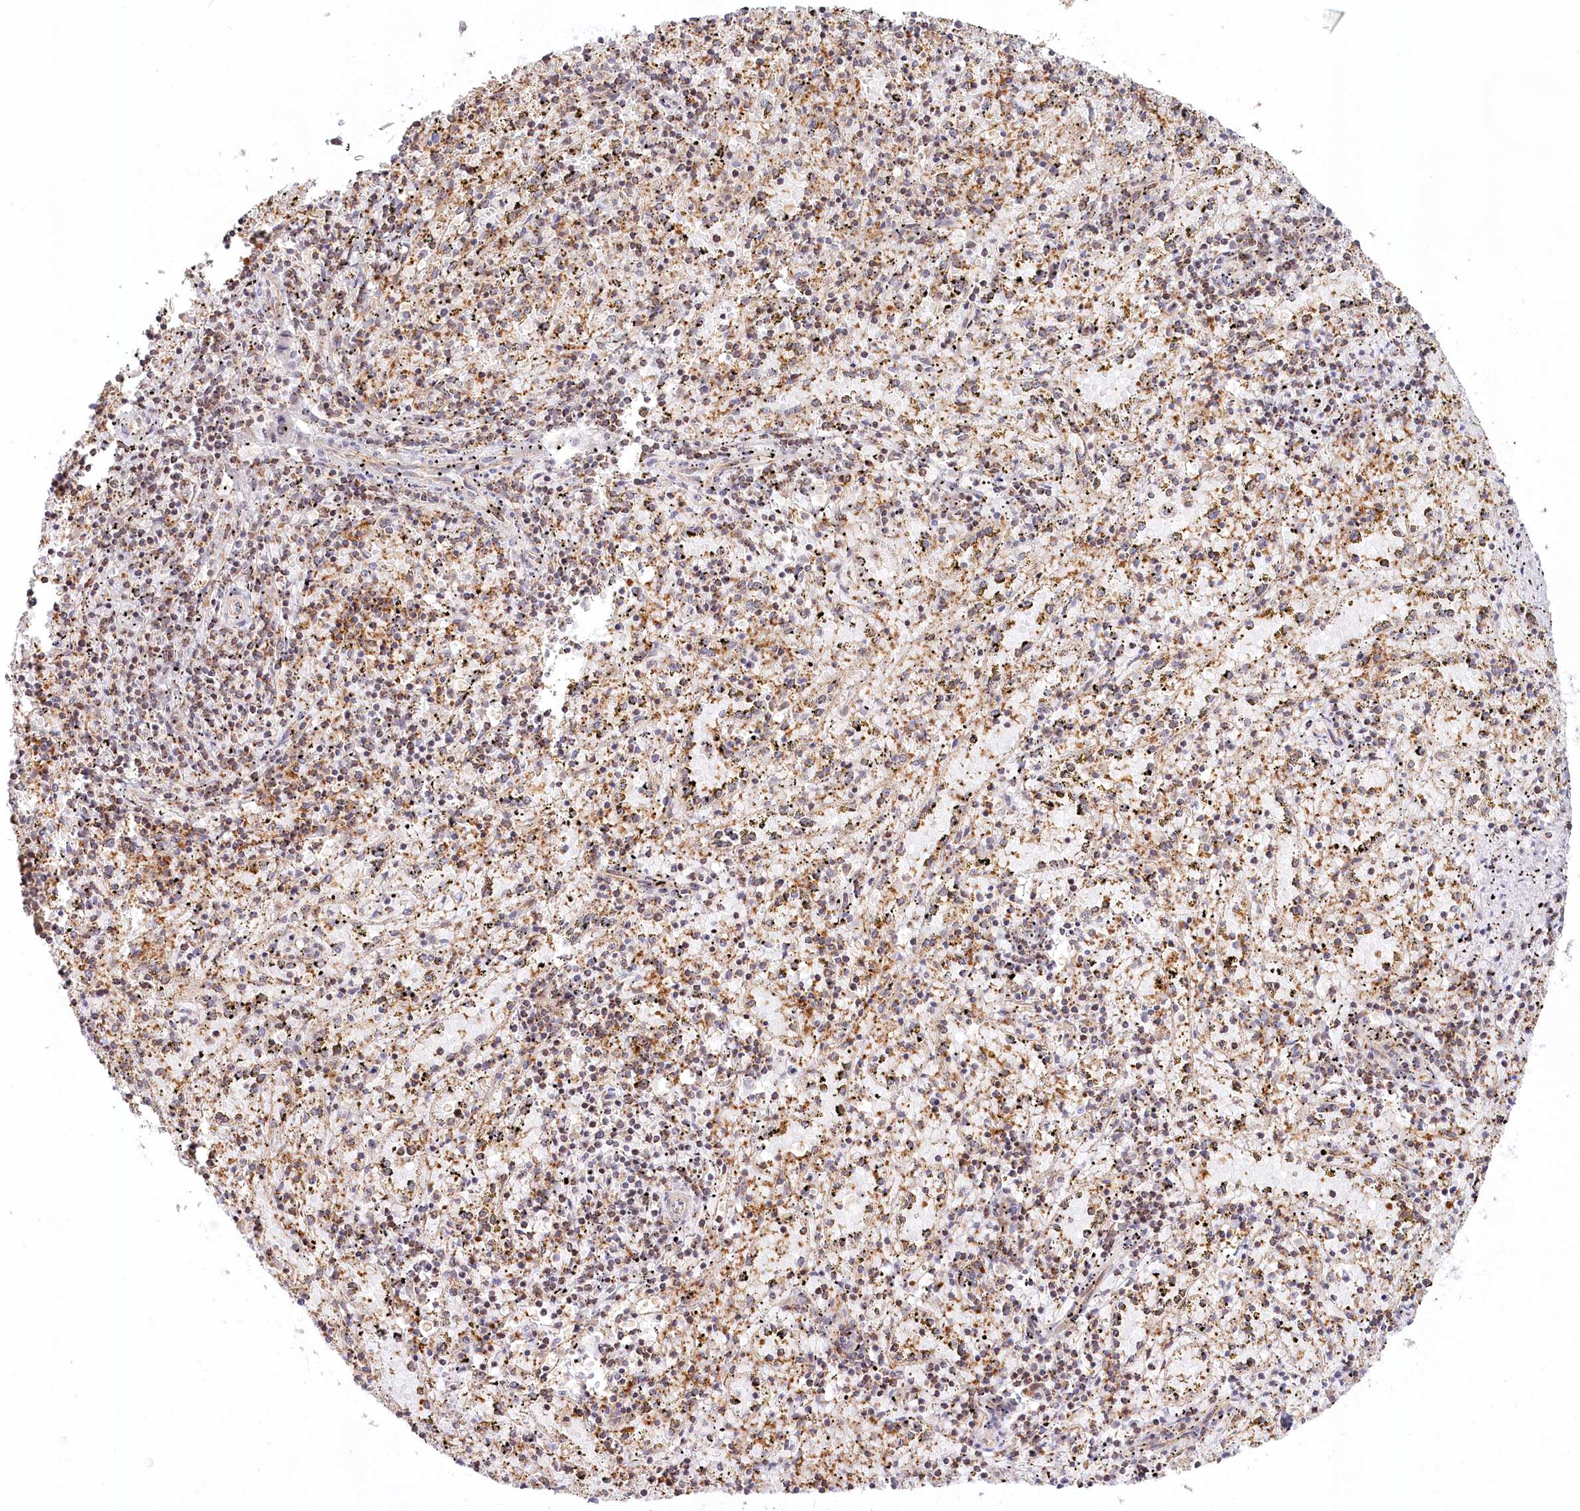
{"staining": {"intensity": "negative", "quantity": "none", "location": "none"}, "tissue": "spleen", "cell_type": "Cells in red pulp", "image_type": "normal", "snomed": [{"axis": "morphology", "description": "Normal tissue, NOS"}, {"axis": "topography", "description": "Spleen"}], "caption": "DAB (3,3'-diaminobenzidine) immunohistochemical staining of benign spleen displays no significant expression in cells in red pulp.", "gene": "RTN4IP1", "patient": {"sex": "male", "age": 11}}